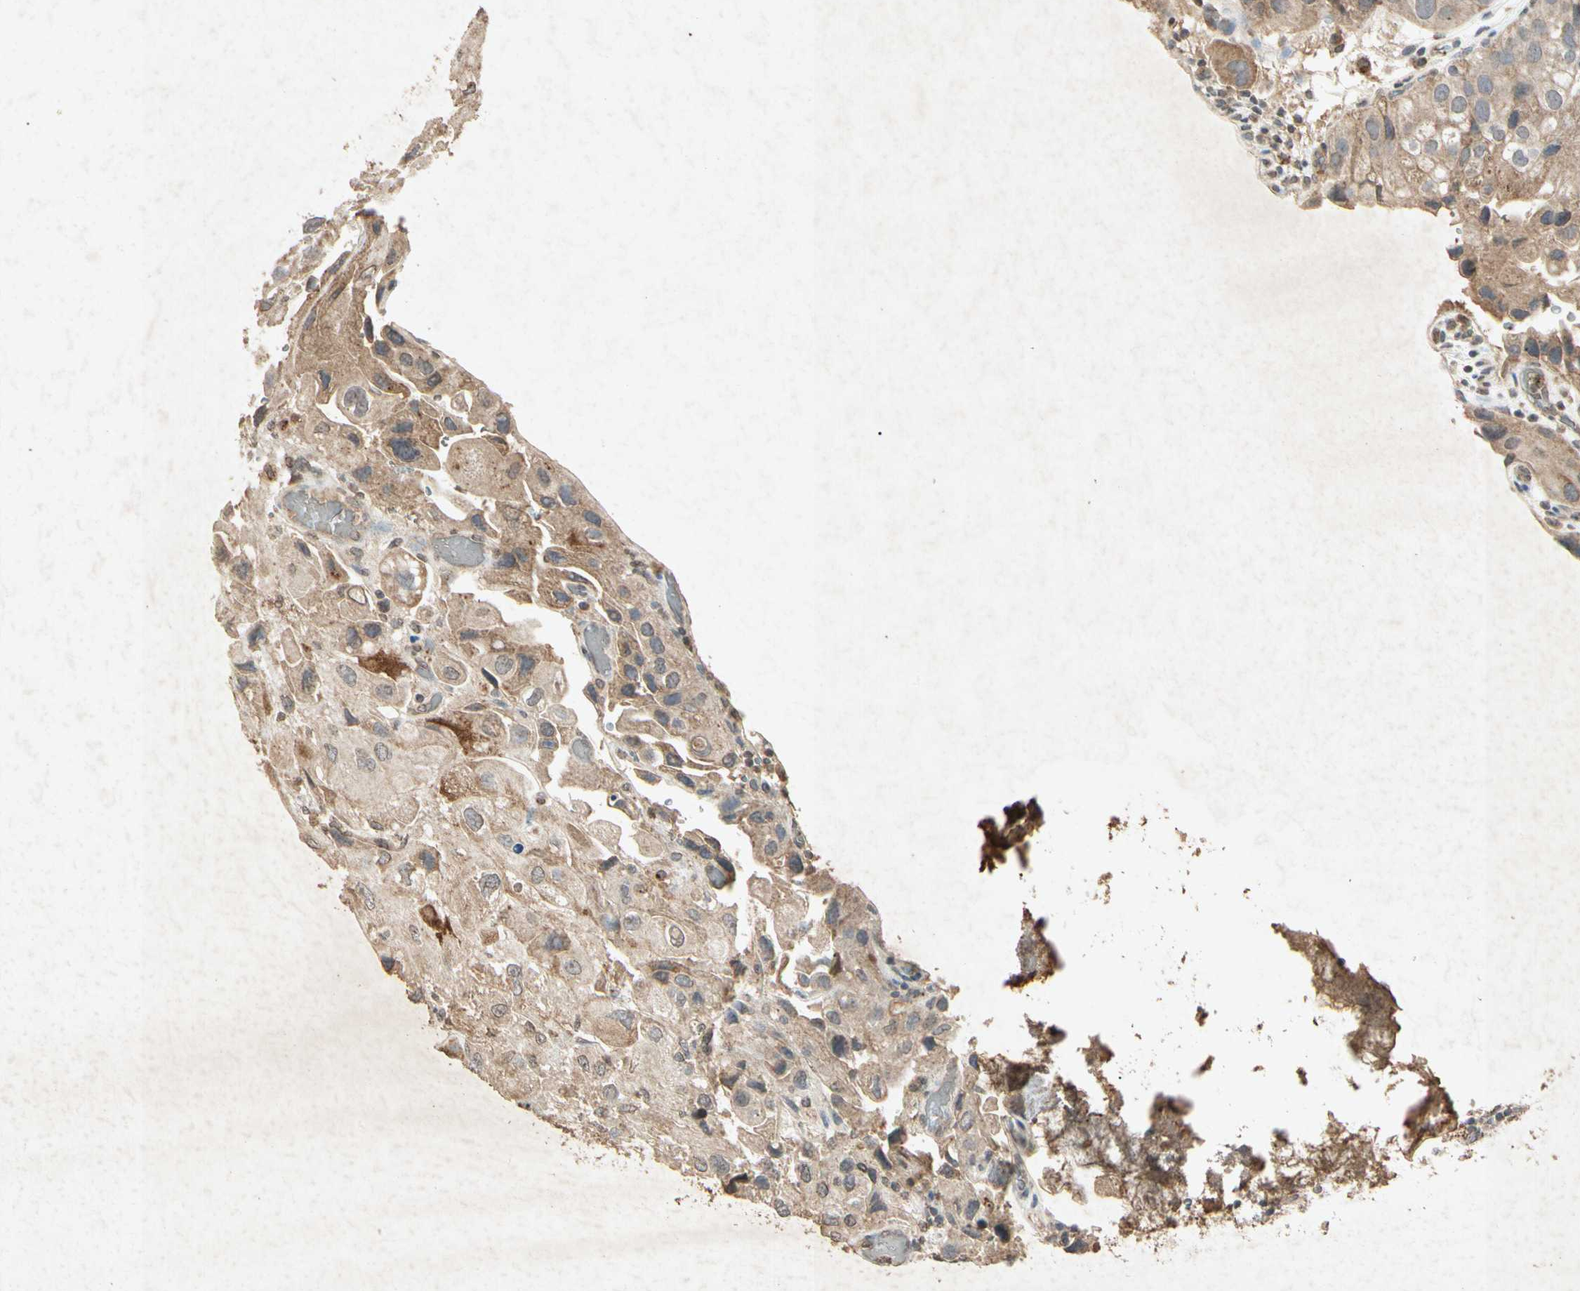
{"staining": {"intensity": "weak", "quantity": "25%-75%", "location": "cytoplasmic/membranous"}, "tissue": "urothelial cancer", "cell_type": "Tumor cells", "image_type": "cancer", "snomed": [{"axis": "morphology", "description": "Urothelial carcinoma, High grade"}, {"axis": "topography", "description": "Urinary bladder"}], "caption": "The image demonstrates staining of urothelial cancer, revealing weak cytoplasmic/membranous protein positivity (brown color) within tumor cells. (DAB IHC, brown staining for protein, blue staining for nuclei).", "gene": "MSRB1", "patient": {"sex": "female", "age": 64}}